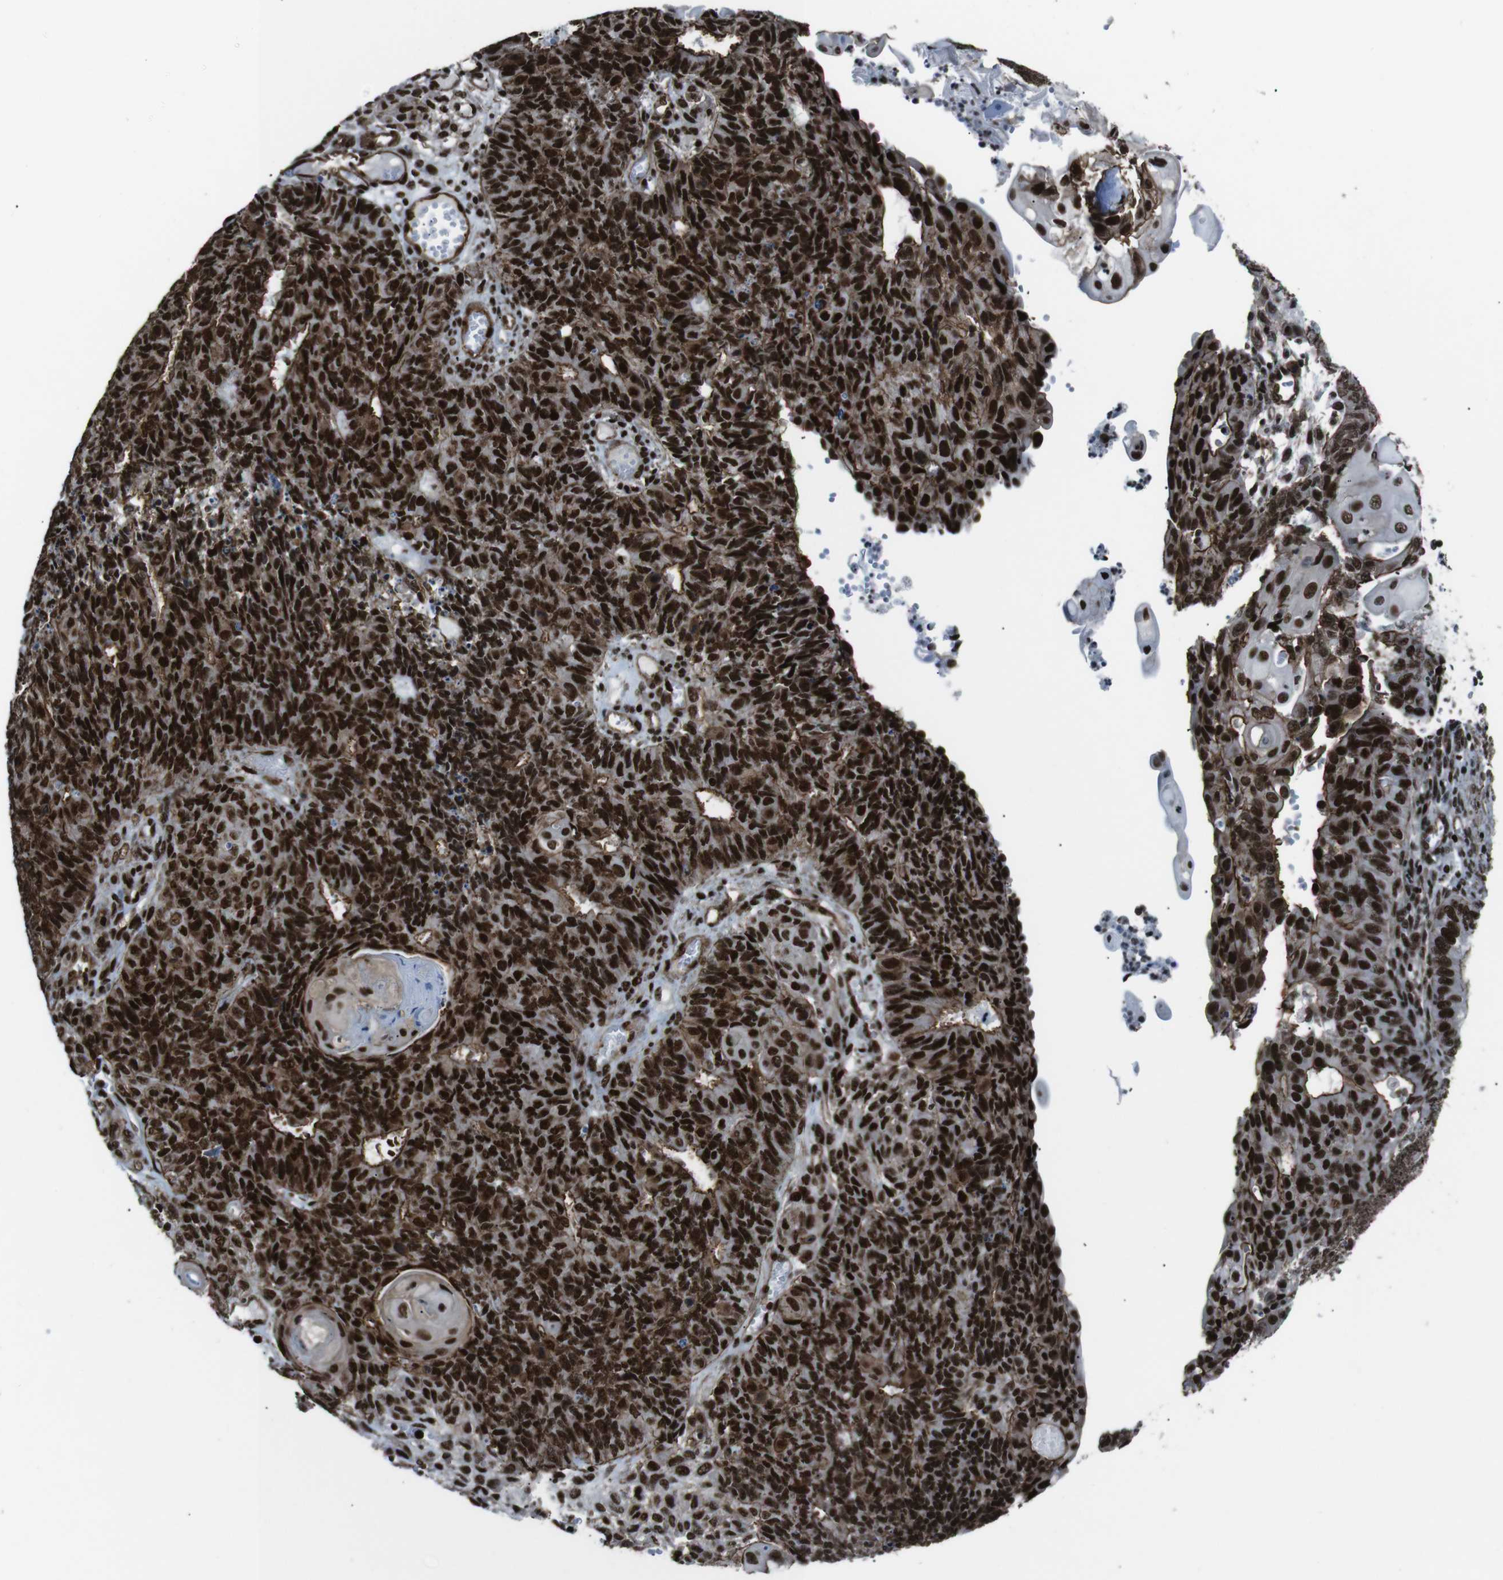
{"staining": {"intensity": "strong", "quantity": ">75%", "location": "cytoplasmic/membranous,nuclear"}, "tissue": "endometrial cancer", "cell_type": "Tumor cells", "image_type": "cancer", "snomed": [{"axis": "morphology", "description": "Adenocarcinoma, NOS"}, {"axis": "topography", "description": "Endometrium"}], "caption": "Human endometrial adenocarcinoma stained for a protein (brown) reveals strong cytoplasmic/membranous and nuclear positive expression in approximately >75% of tumor cells.", "gene": "HNRNPU", "patient": {"sex": "female", "age": 32}}